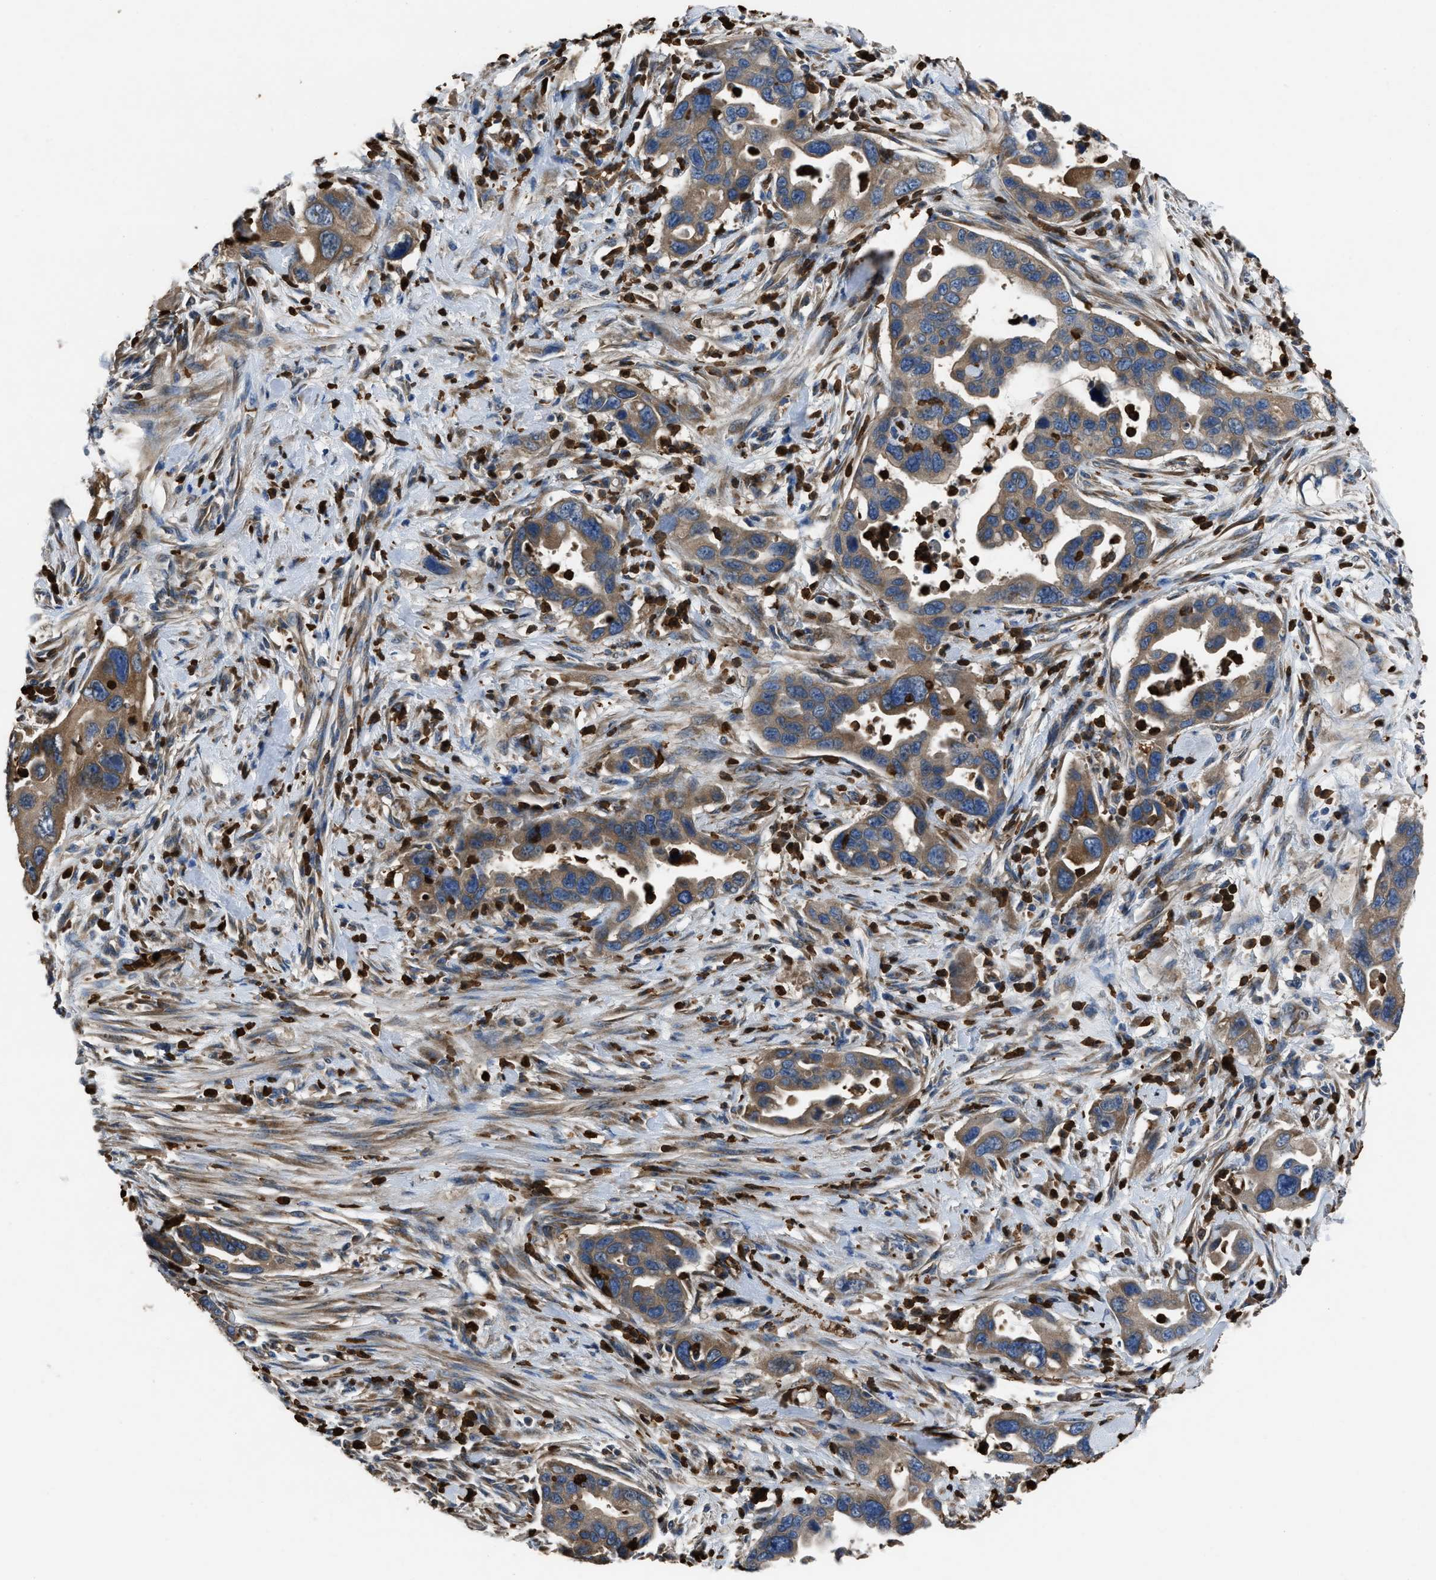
{"staining": {"intensity": "moderate", "quantity": ">75%", "location": "cytoplasmic/membranous"}, "tissue": "pancreatic cancer", "cell_type": "Tumor cells", "image_type": "cancer", "snomed": [{"axis": "morphology", "description": "Adenocarcinoma, NOS"}, {"axis": "topography", "description": "Pancreas"}], "caption": "Tumor cells demonstrate moderate cytoplasmic/membranous positivity in about >75% of cells in pancreatic cancer.", "gene": "ANGPT1", "patient": {"sex": "female", "age": 70}}